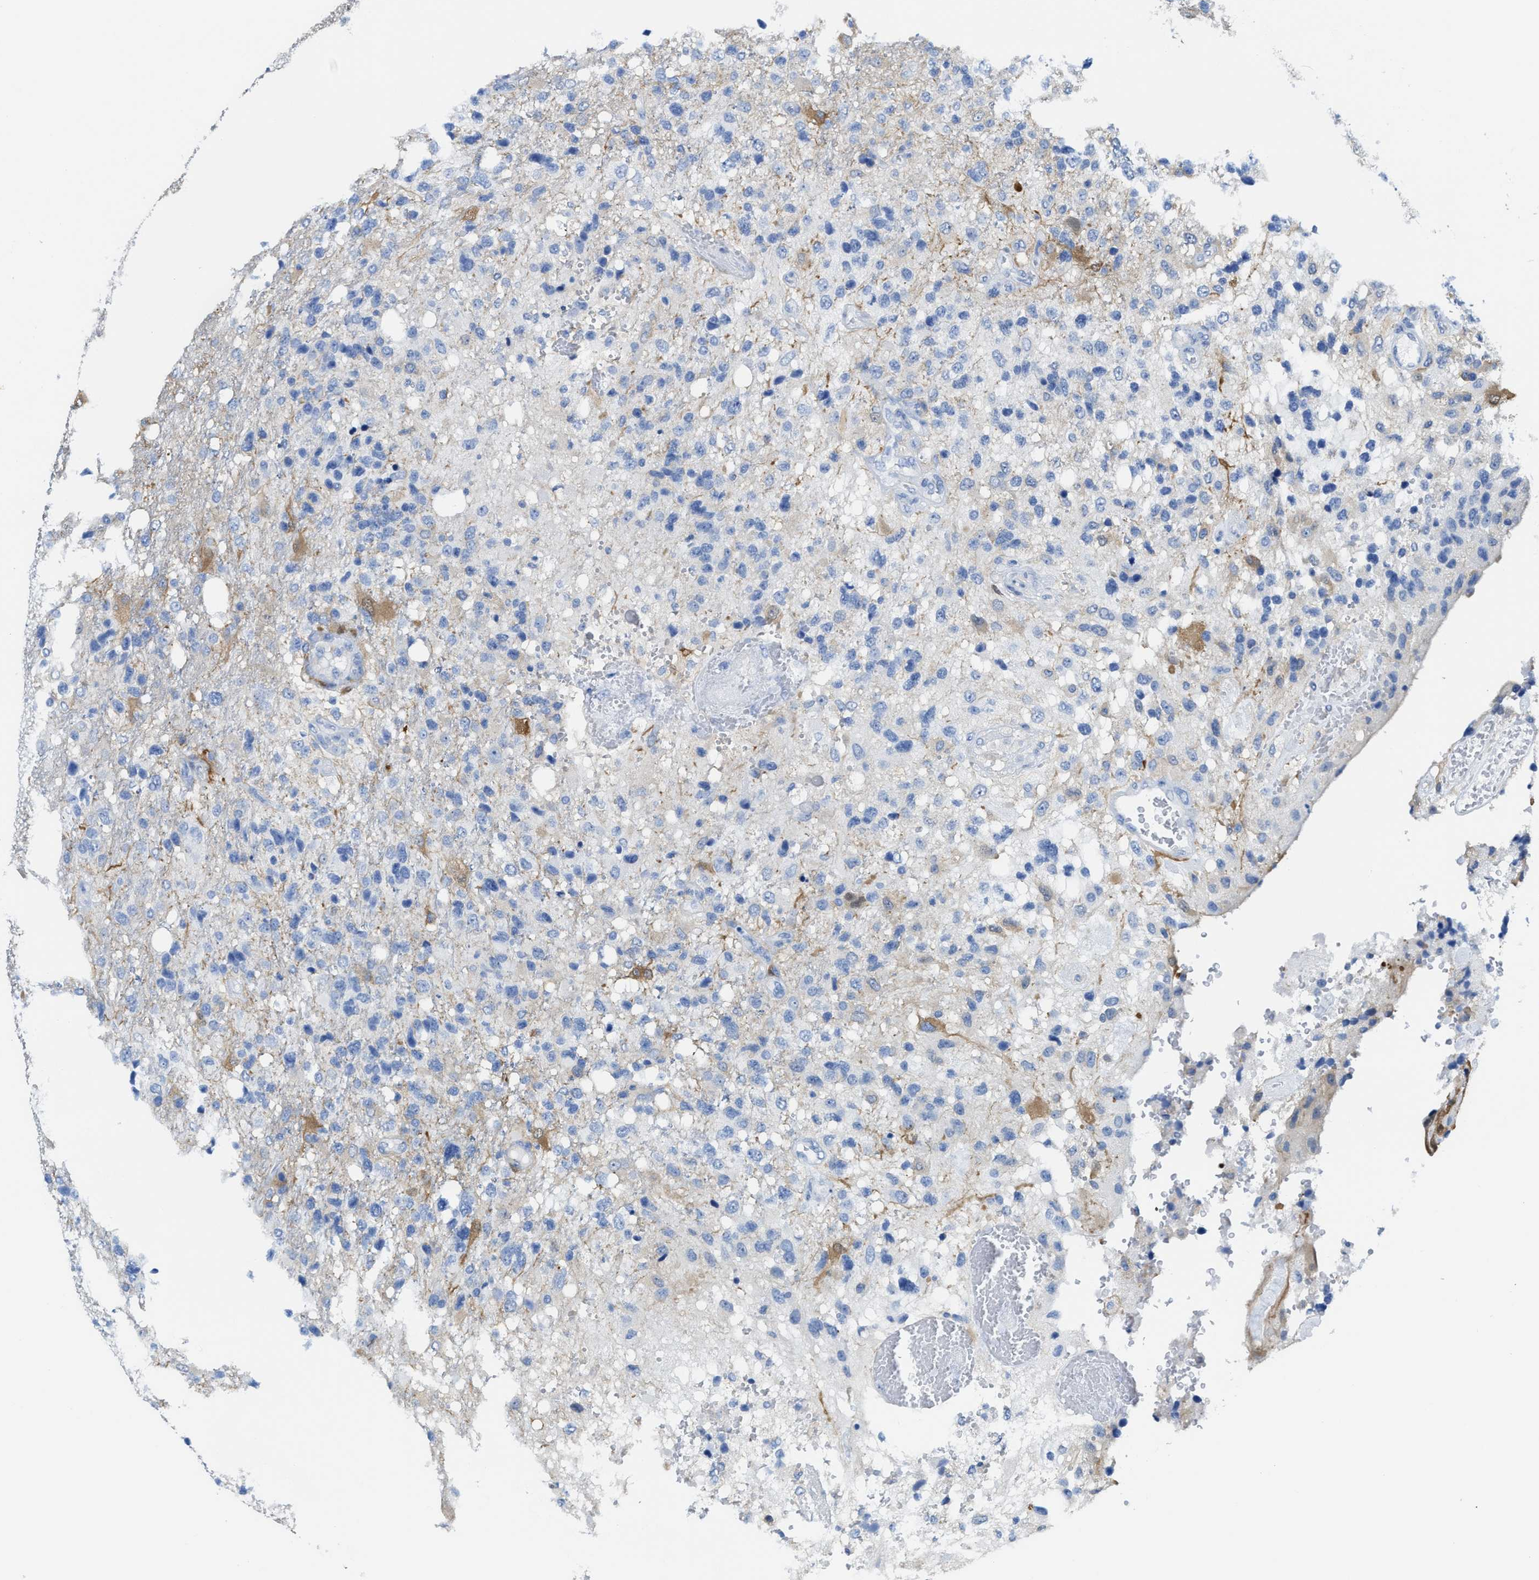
{"staining": {"intensity": "negative", "quantity": "none", "location": "none"}, "tissue": "glioma", "cell_type": "Tumor cells", "image_type": "cancer", "snomed": [{"axis": "morphology", "description": "Glioma, malignant, High grade"}, {"axis": "topography", "description": "Brain"}], "caption": "This is an immunohistochemistry micrograph of human glioma. There is no positivity in tumor cells.", "gene": "ASS1", "patient": {"sex": "female", "age": 58}}